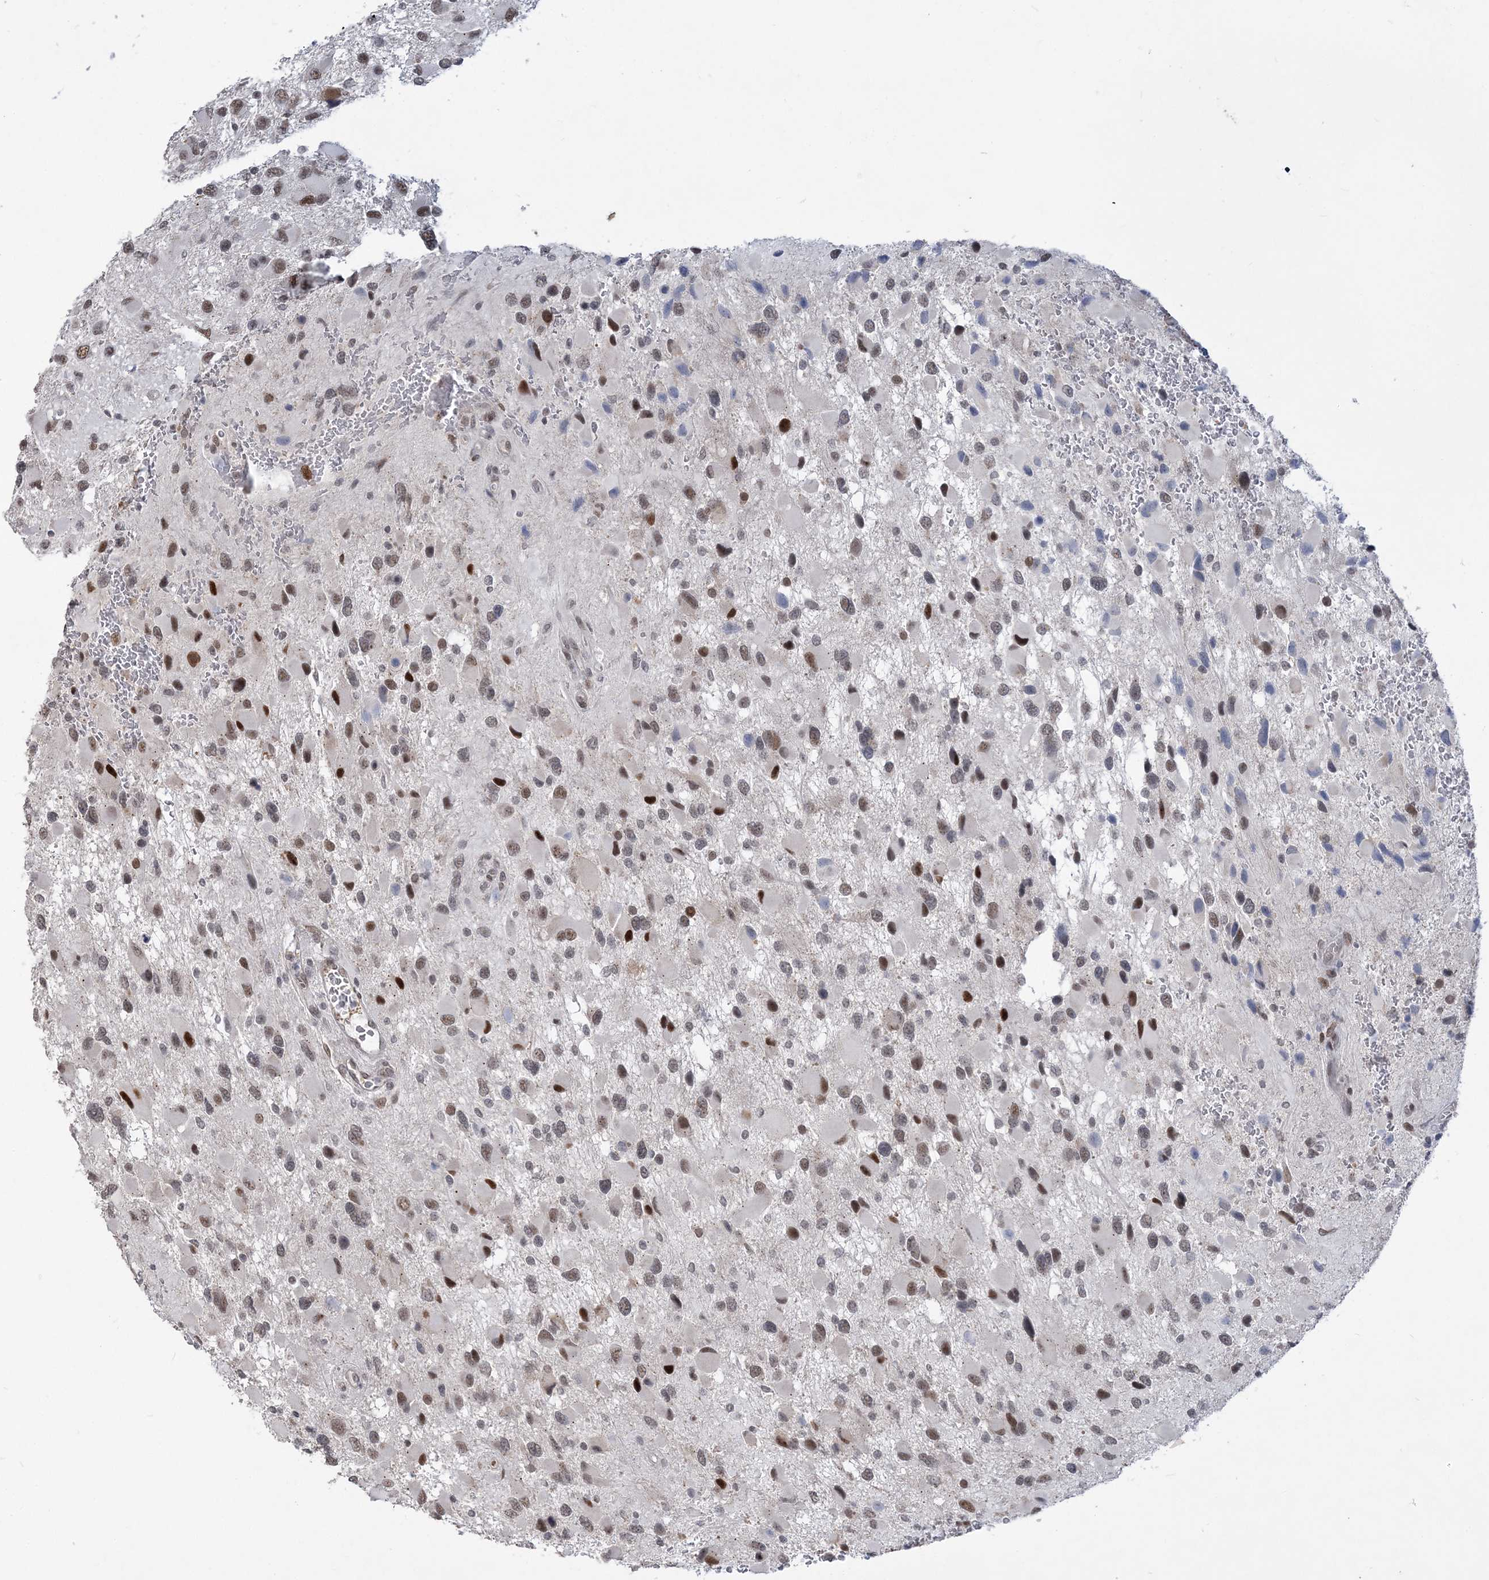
{"staining": {"intensity": "moderate", "quantity": "25%-75%", "location": "nuclear"}, "tissue": "glioma", "cell_type": "Tumor cells", "image_type": "cancer", "snomed": [{"axis": "morphology", "description": "Glioma, malignant, High grade"}, {"axis": "topography", "description": "Brain"}], "caption": "High-power microscopy captured an immunohistochemistry (IHC) image of glioma, revealing moderate nuclear expression in approximately 25%-75% of tumor cells.", "gene": "WAC", "patient": {"sex": "male", "age": 53}}